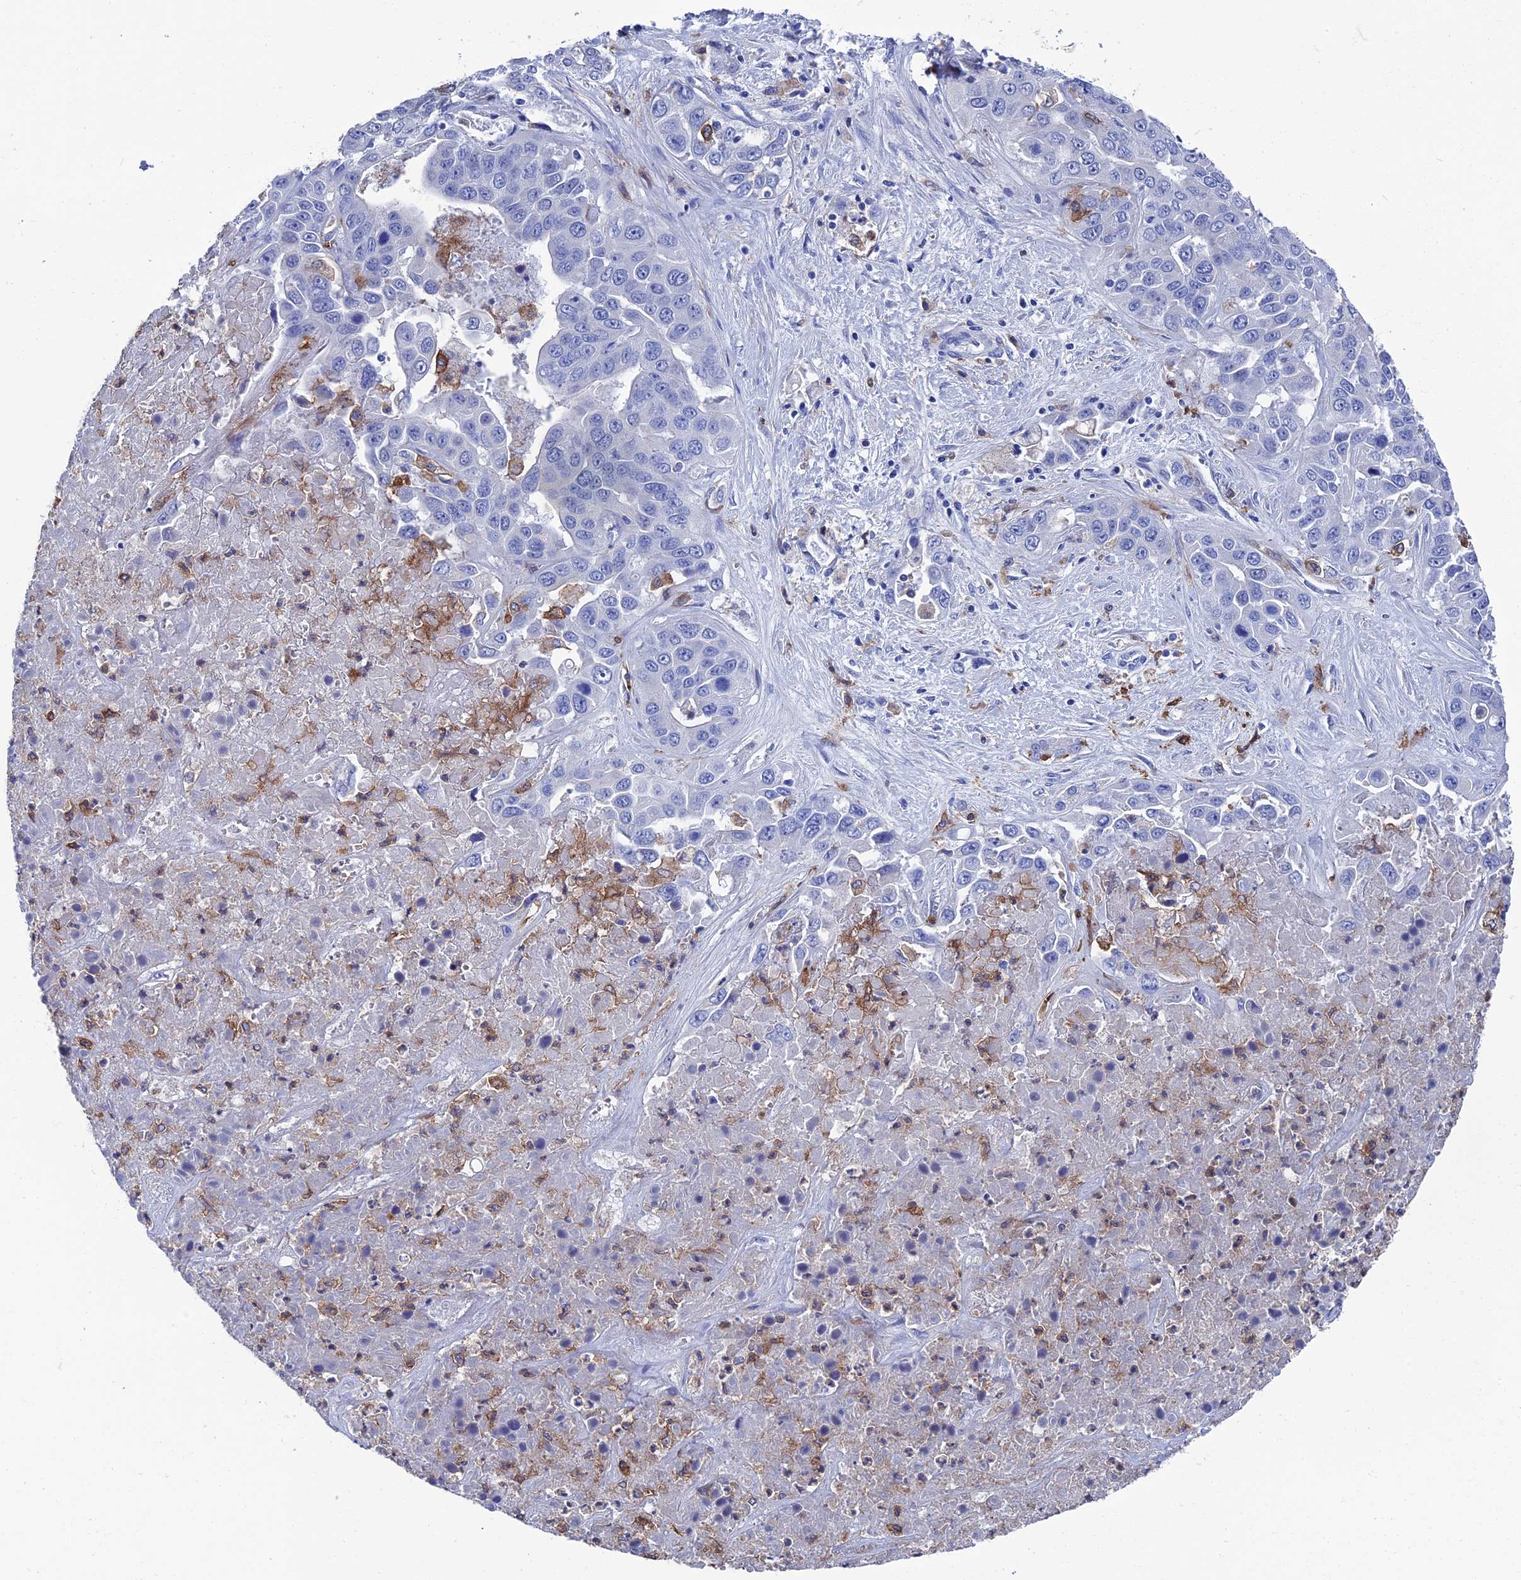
{"staining": {"intensity": "negative", "quantity": "none", "location": "none"}, "tissue": "liver cancer", "cell_type": "Tumor cells", "image_type": "cancer", "snomed": [{"axis": "morphology", "description": "Cholangiocarcinoma"}, {"axis": "topography", "description": "Liver"}], "caption": "This is an immunohistochemistry (IHC) micrograph of human liver cancer. There is no positivity in tumor cells.", "gene": "TYROBP", "patient": {"sex": "female", "age": 52}}